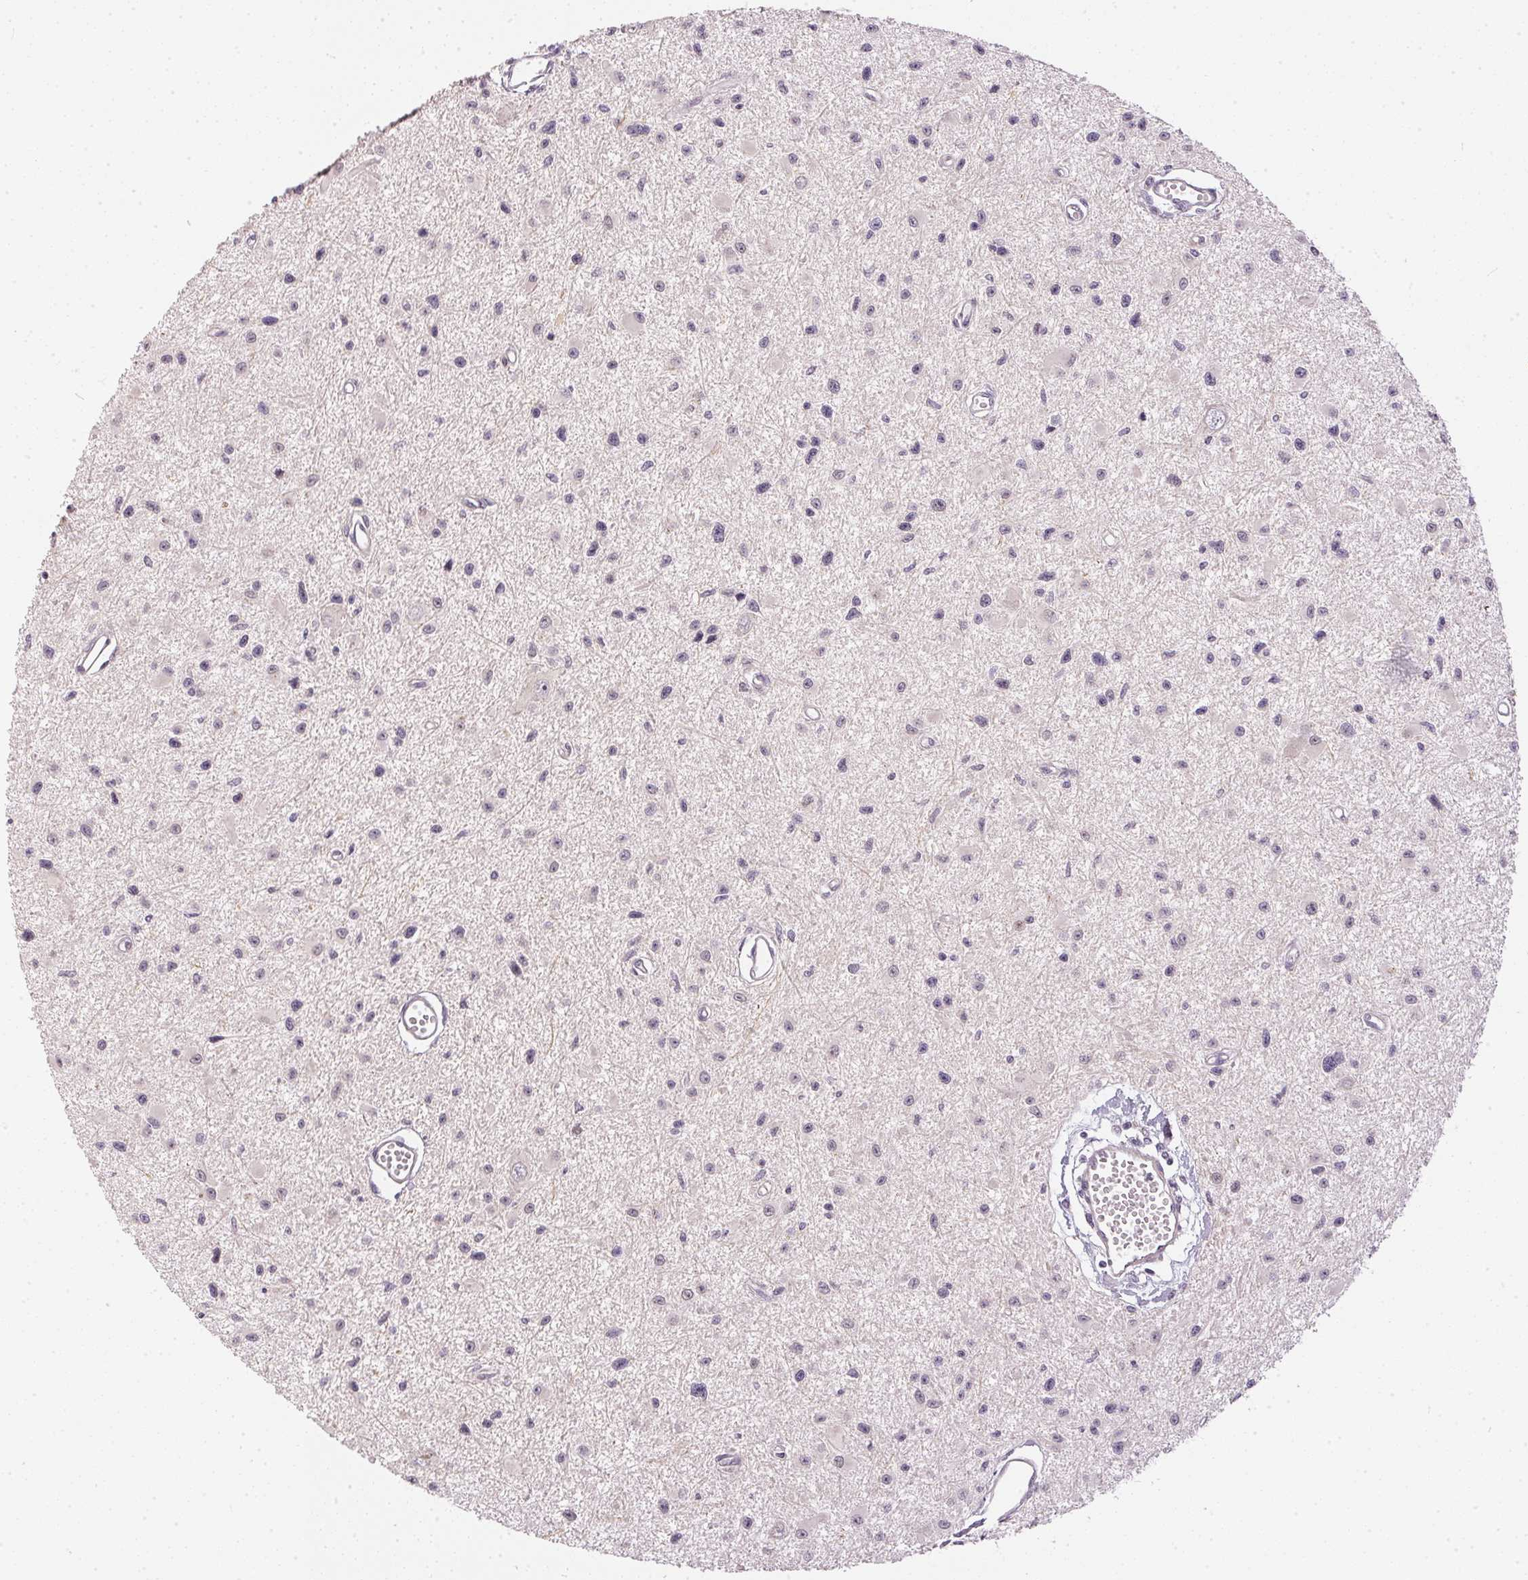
{"staining": {"intensity": "negative", "quantity": "none", "location": "none"}, "tissue": "glioma", "cell_type": "Tumor cells", "image_type": "cancer", "snomed": [{"axis": "morphology", "description": "Glioma, malignant, High grade"}, {"axis": "topography", "description": "Brain"}], "caption": "High power microscopy histopathology image of an immunohistochemistry (IHC) micrograph of malignant high-grade glioma, revealing no significant expression in tumor cells.", "gene": "TTC23L", "patient": {"sex": "male", "age": 54}}